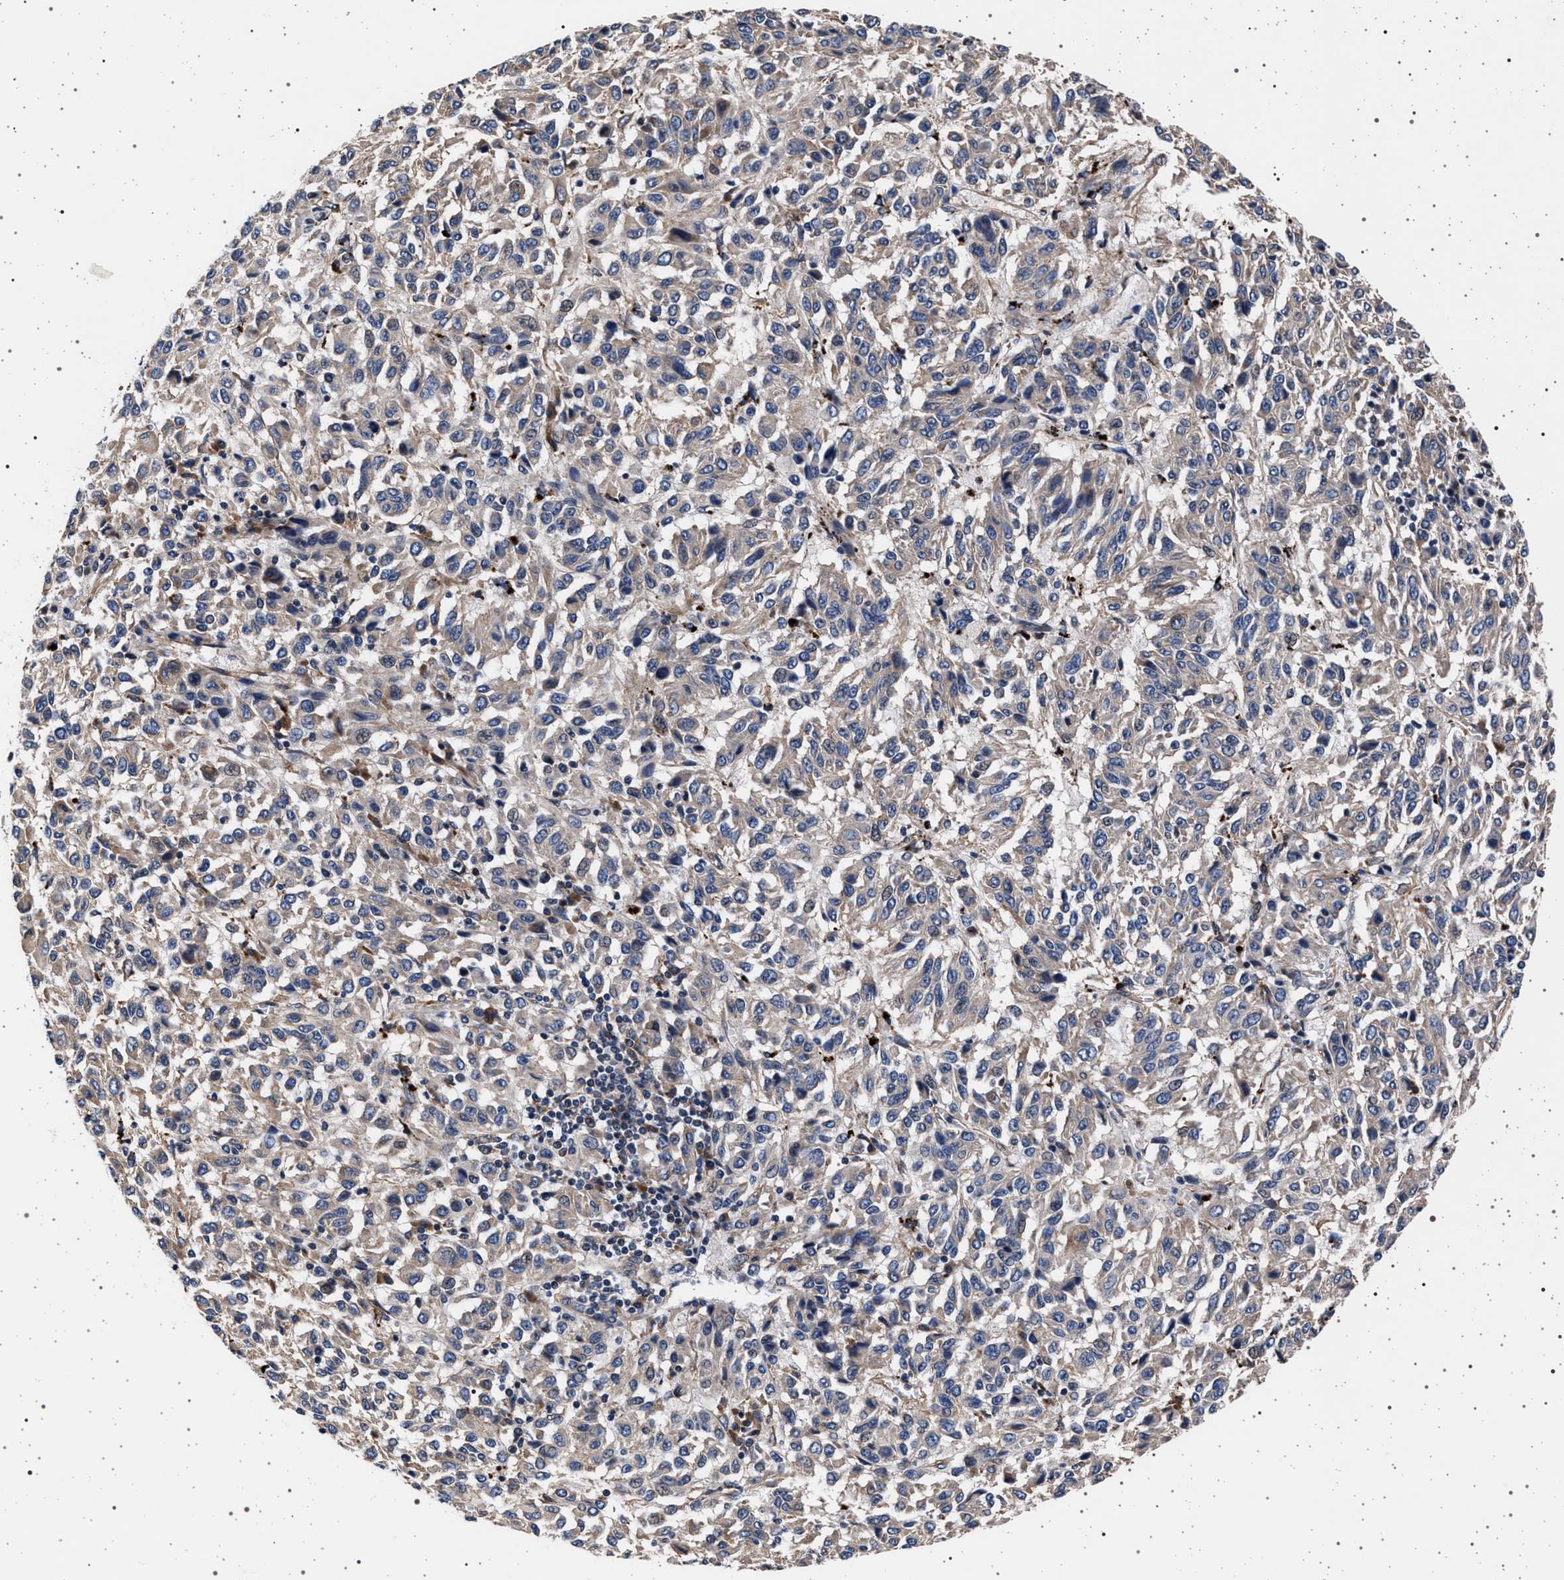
{"staining": {"intensity": "weak", "quantity": "<25%", "location": "cytoplasmic/membranous"}, "tissue": "melanoma", "cell_type": "Tumor cells", "image_type": "cancer", "snomed": [{"axis": "morphology", "description": "Malignant melanoma, Metastatic site"}, {"axis": "topography", "description": "Lung"}], "caption": "Human melanoma stained for a protein using immunohistochemistry (IHC) shows no staining in tumor cells.", "gene": "KCNK6", "patient": {"sex": "male", "age": 64}}